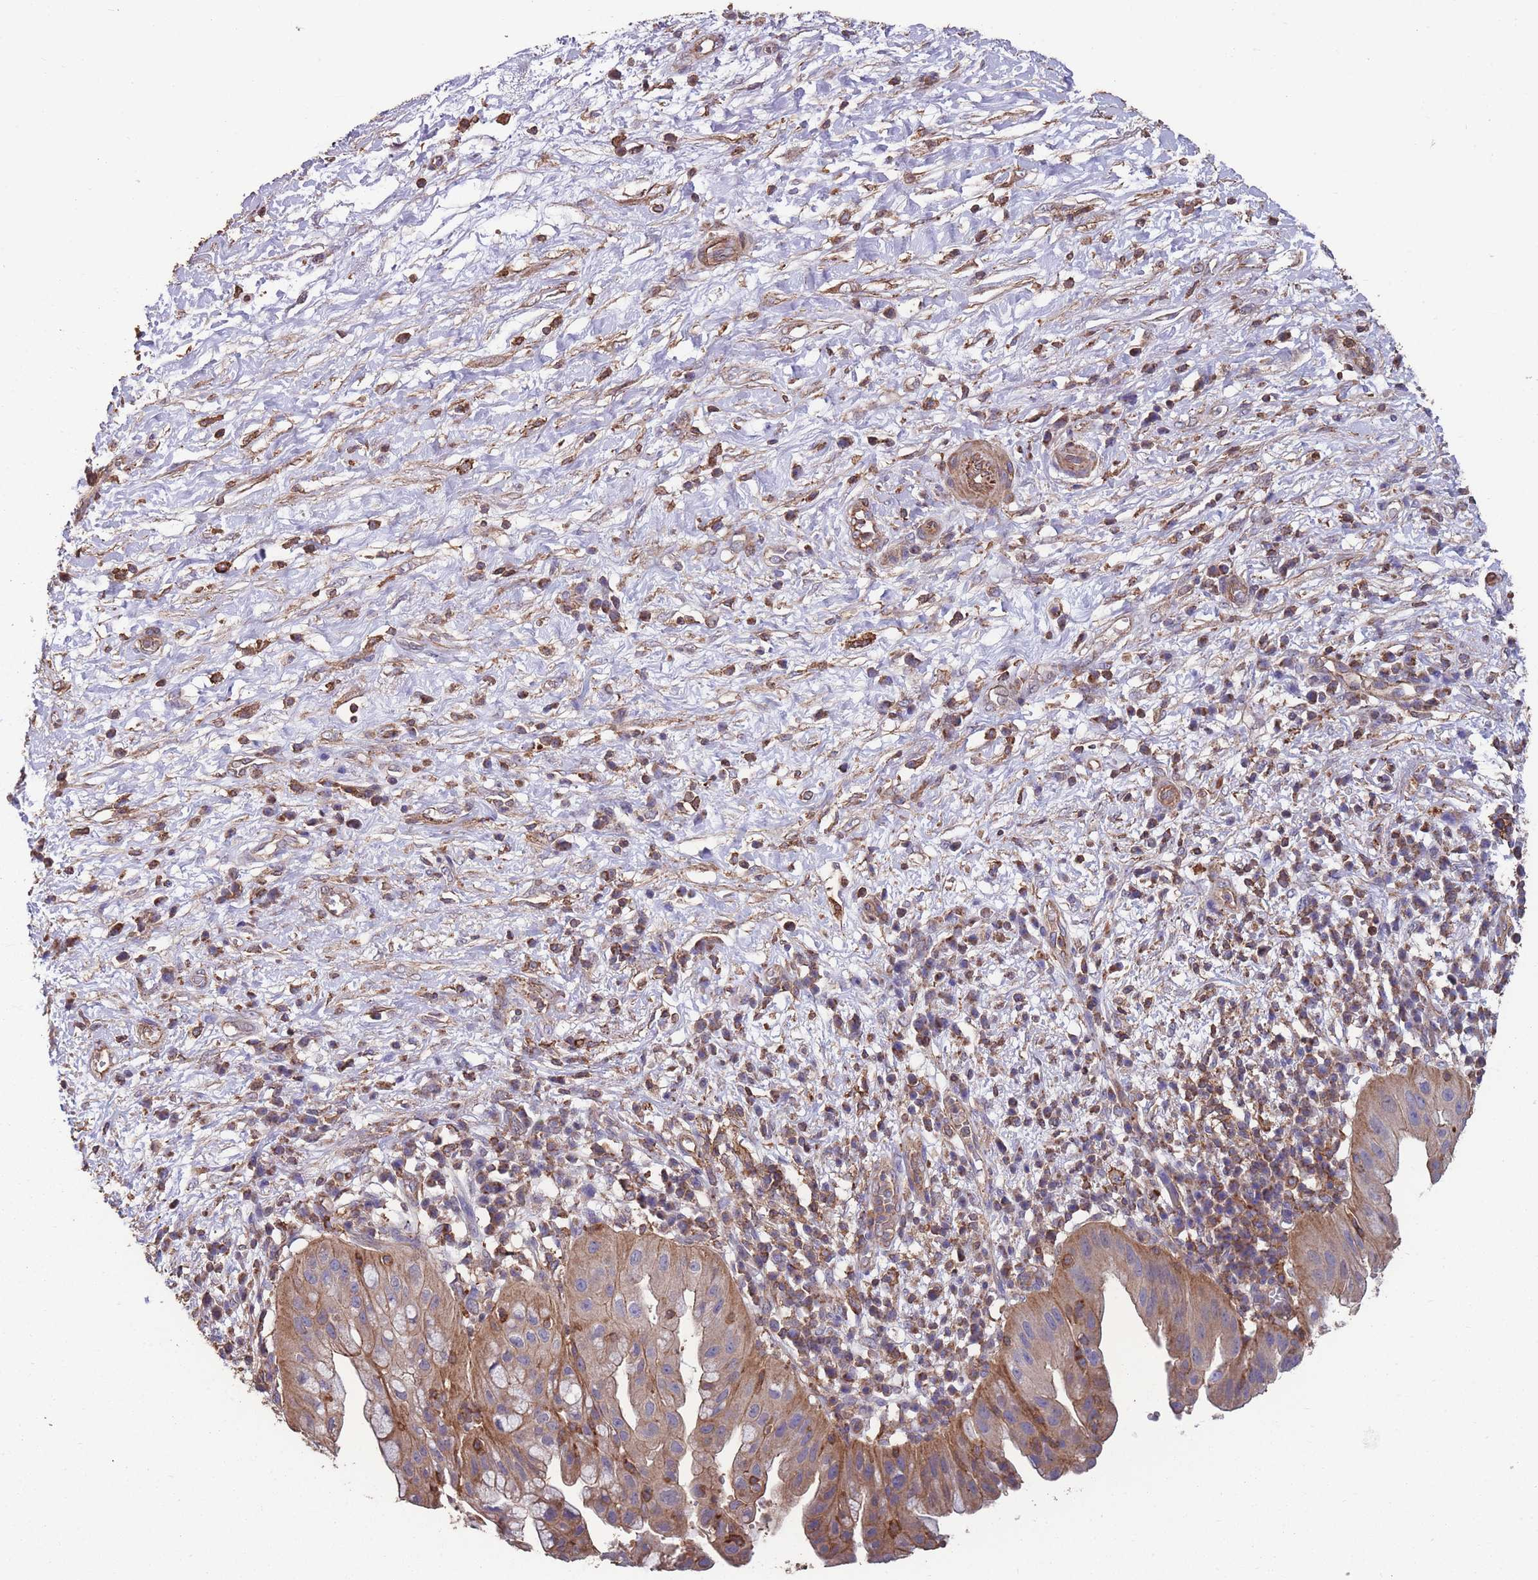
{"staining": {"intensity": "weak", "quantity": "25%-75%", "location": "cytoplasmic/membranous"}, "tissue": "pancreatic cancer", "cell_type": "Tumor cells", "image_type": "cancer", "snomed": [{"axis": "morphology", "description": "Adenocarcinoma, NOS"}, {"axis": "topography", "description": "Pancreas"}], "caption": "A photomicrograph of human adenocarcinoma (pancreatic) stained for a protein shows weak cytoplasmic/membranous brown staining in tumor cells.", "gene": "NUDT21", "patient": {"sex": "male", "age": 68}}